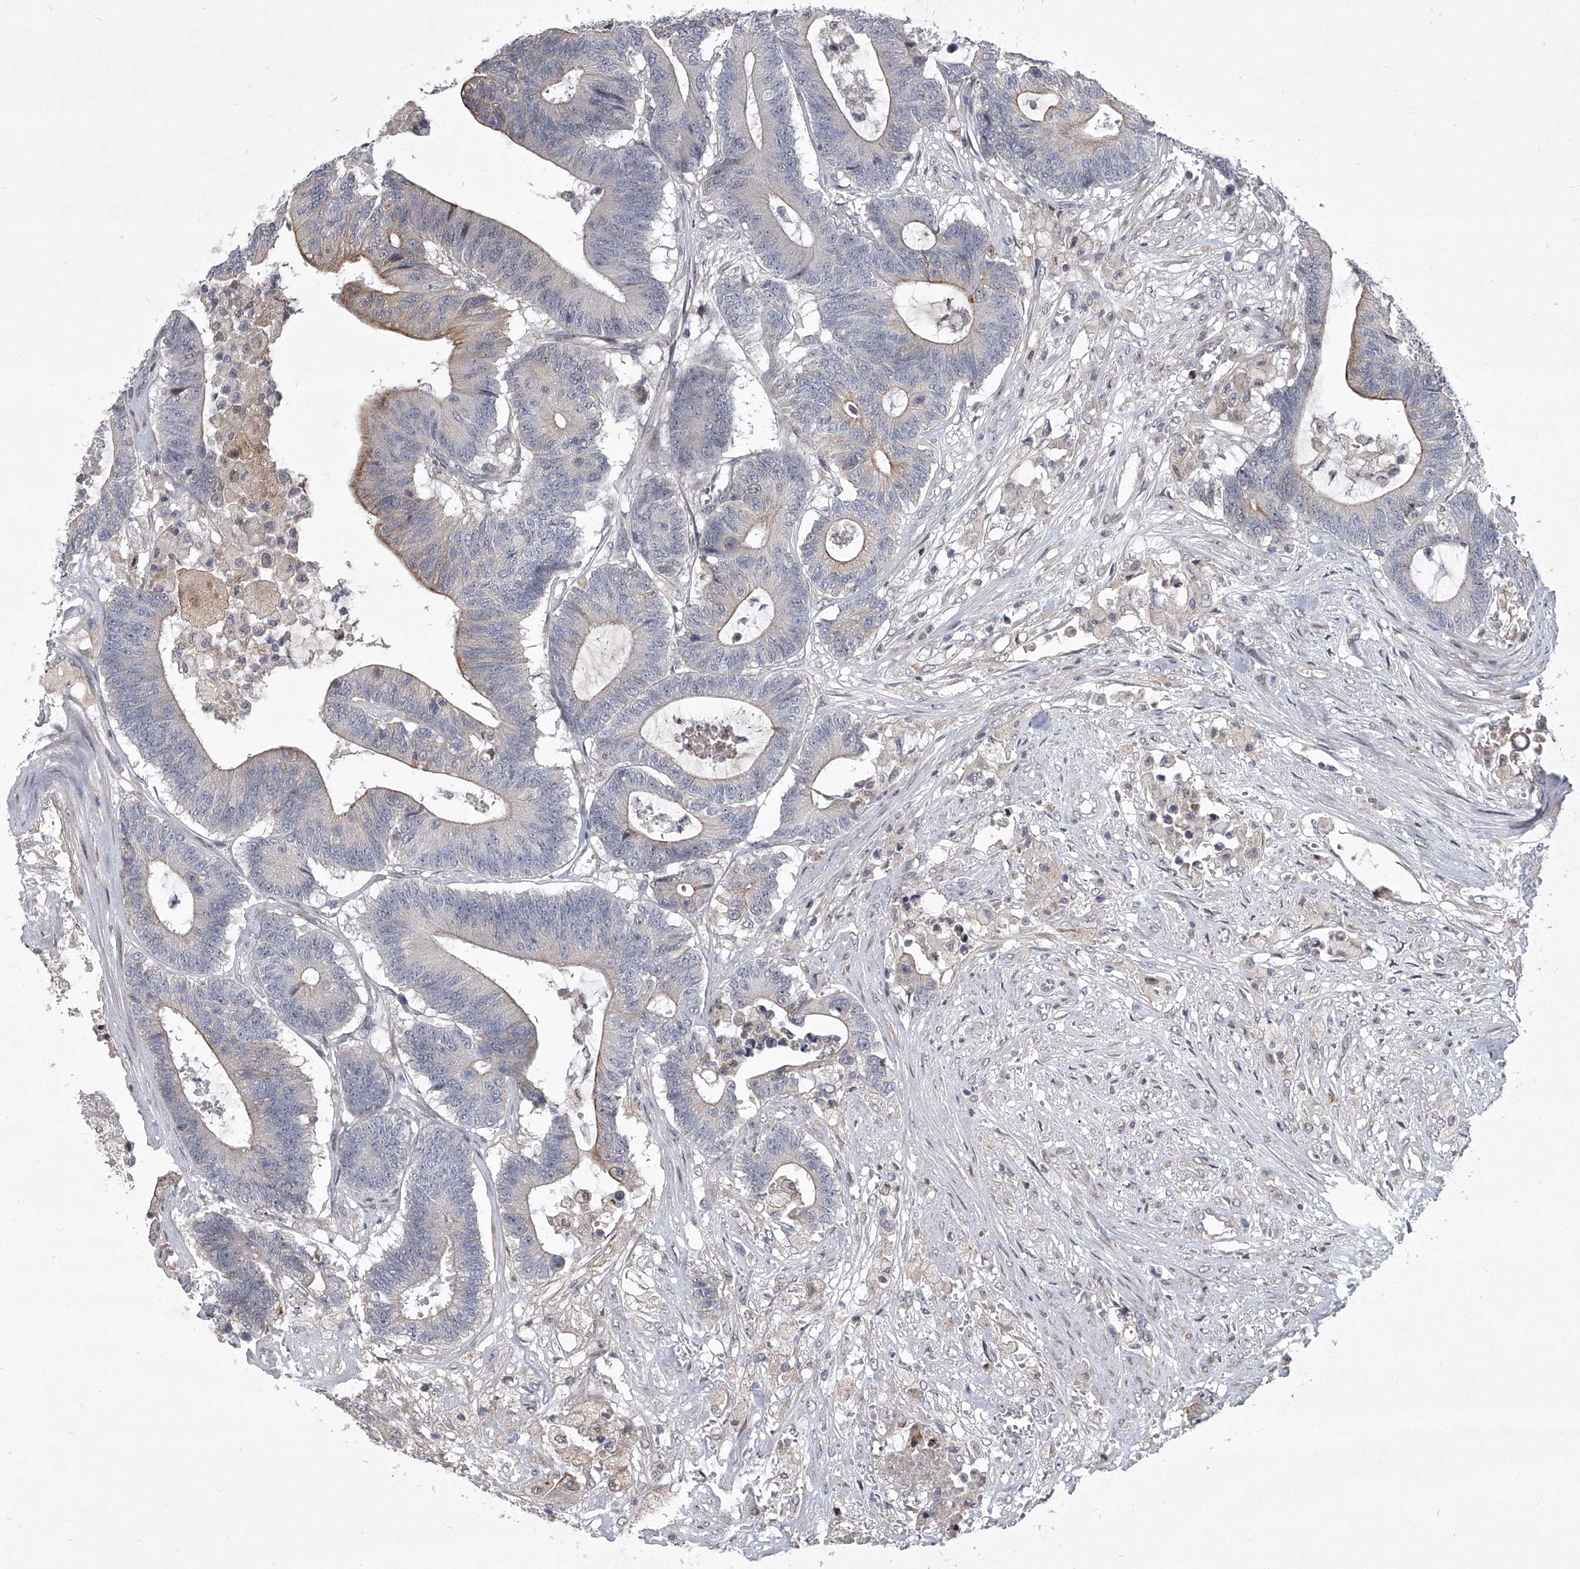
{"staining": {"intensity": "moderate", "quantity": "<25%", "location": "cytoplasmic/membranous"}, "tissue": "colorectal cancer", "cell_type": "Tumor cells", "image_type": "cancer", "snomed": [{"axis": "morphology", "description": "Adenocarcinoma, NOS"}, {"axis": "topography", "description": "Colon"}], "caption": "Moderate cytoplasmic/membranous expression is seen in approximately <25% of tumor cells in colorectal adenocarcinoma.", "gene": "HEATR6", "patient": {"sex": "female", "age": 84}}